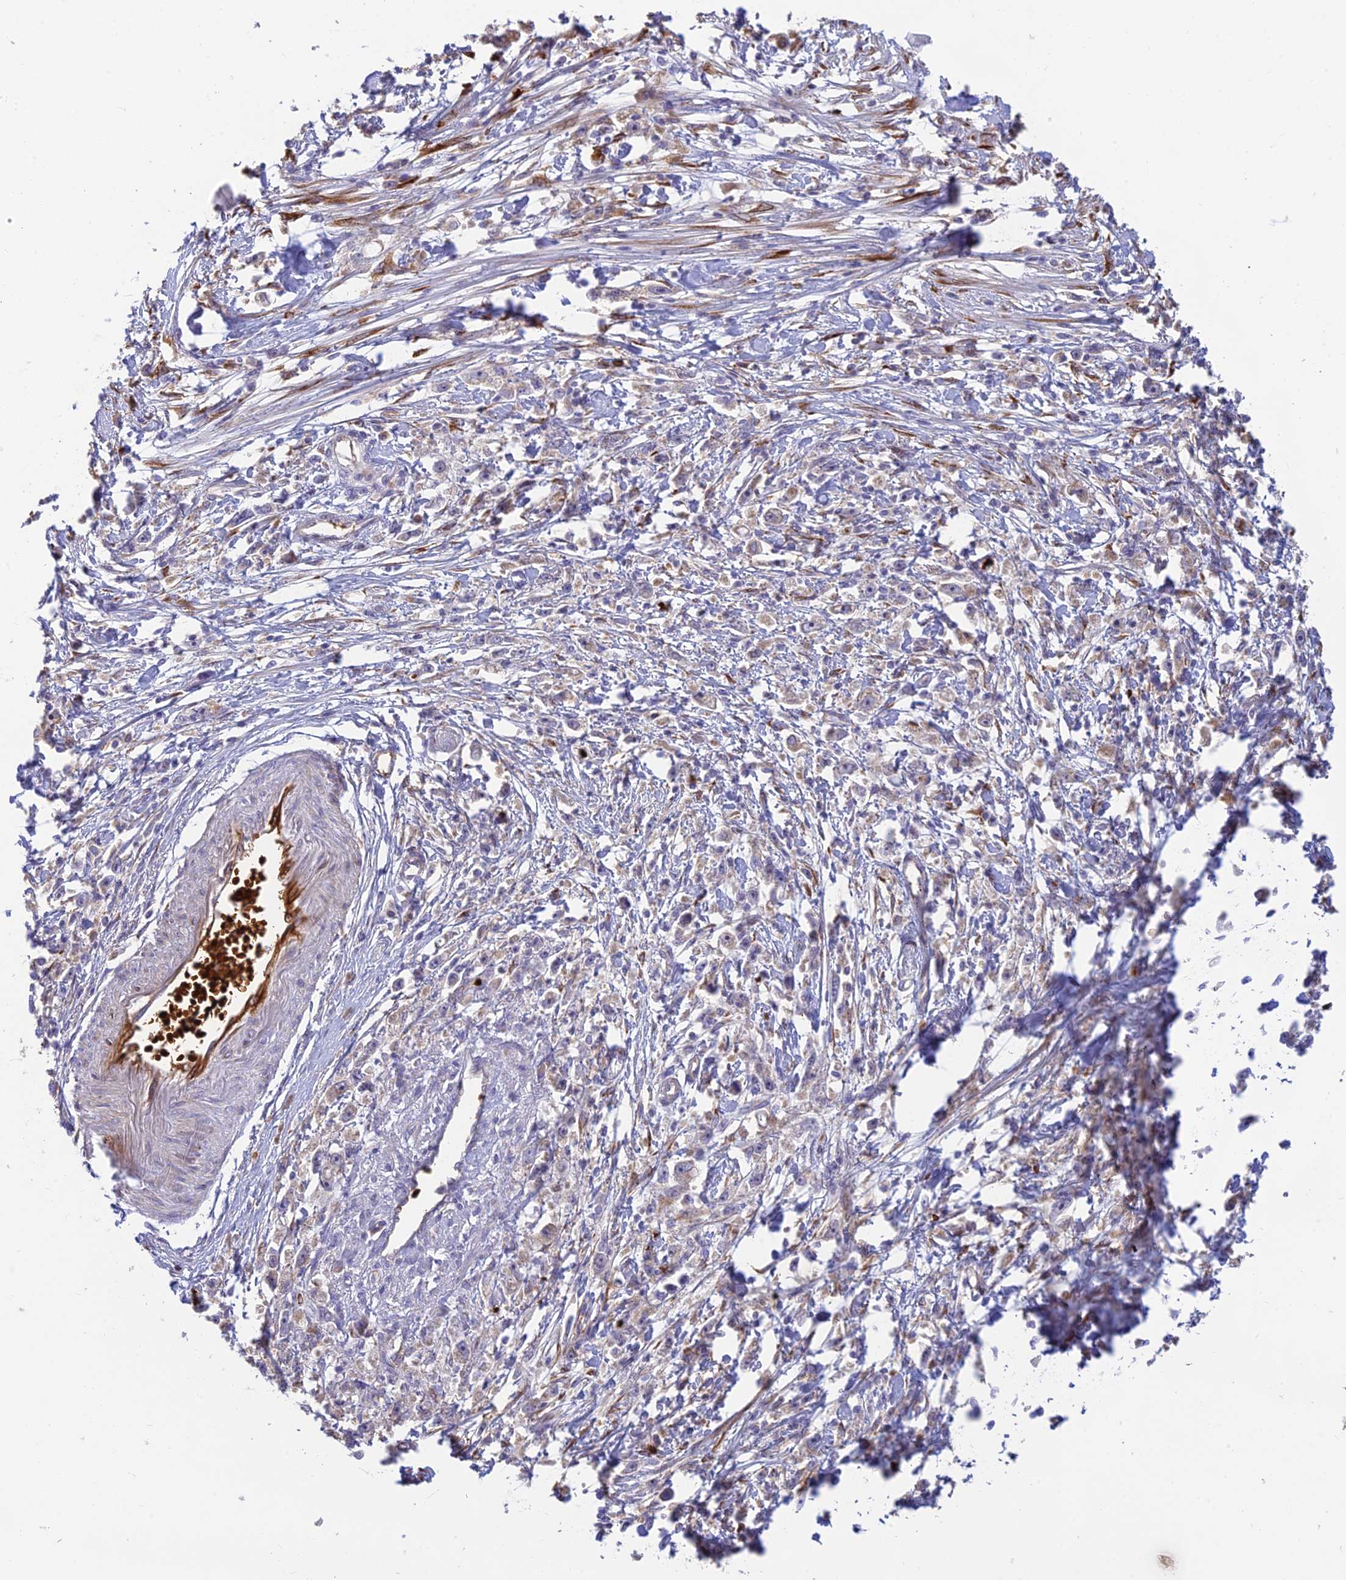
{"staining": {"intensity": "negative", "quantity": "none", "location": "none"}, "tissue": "stomach cancer", "cell_type": "Tumor cells", "image_type": "cancer", "snomed": [{"axis": "morphology", "description": "Adenocarcinoma, NOS"}, {"axis": "topography", "description": "Stomach"}], "caption": "Tumor cells show no significant staining in stomach adenocarcinoma.", "gene": "UFSP2", "patient": {"sex": "female", "age": 59}}